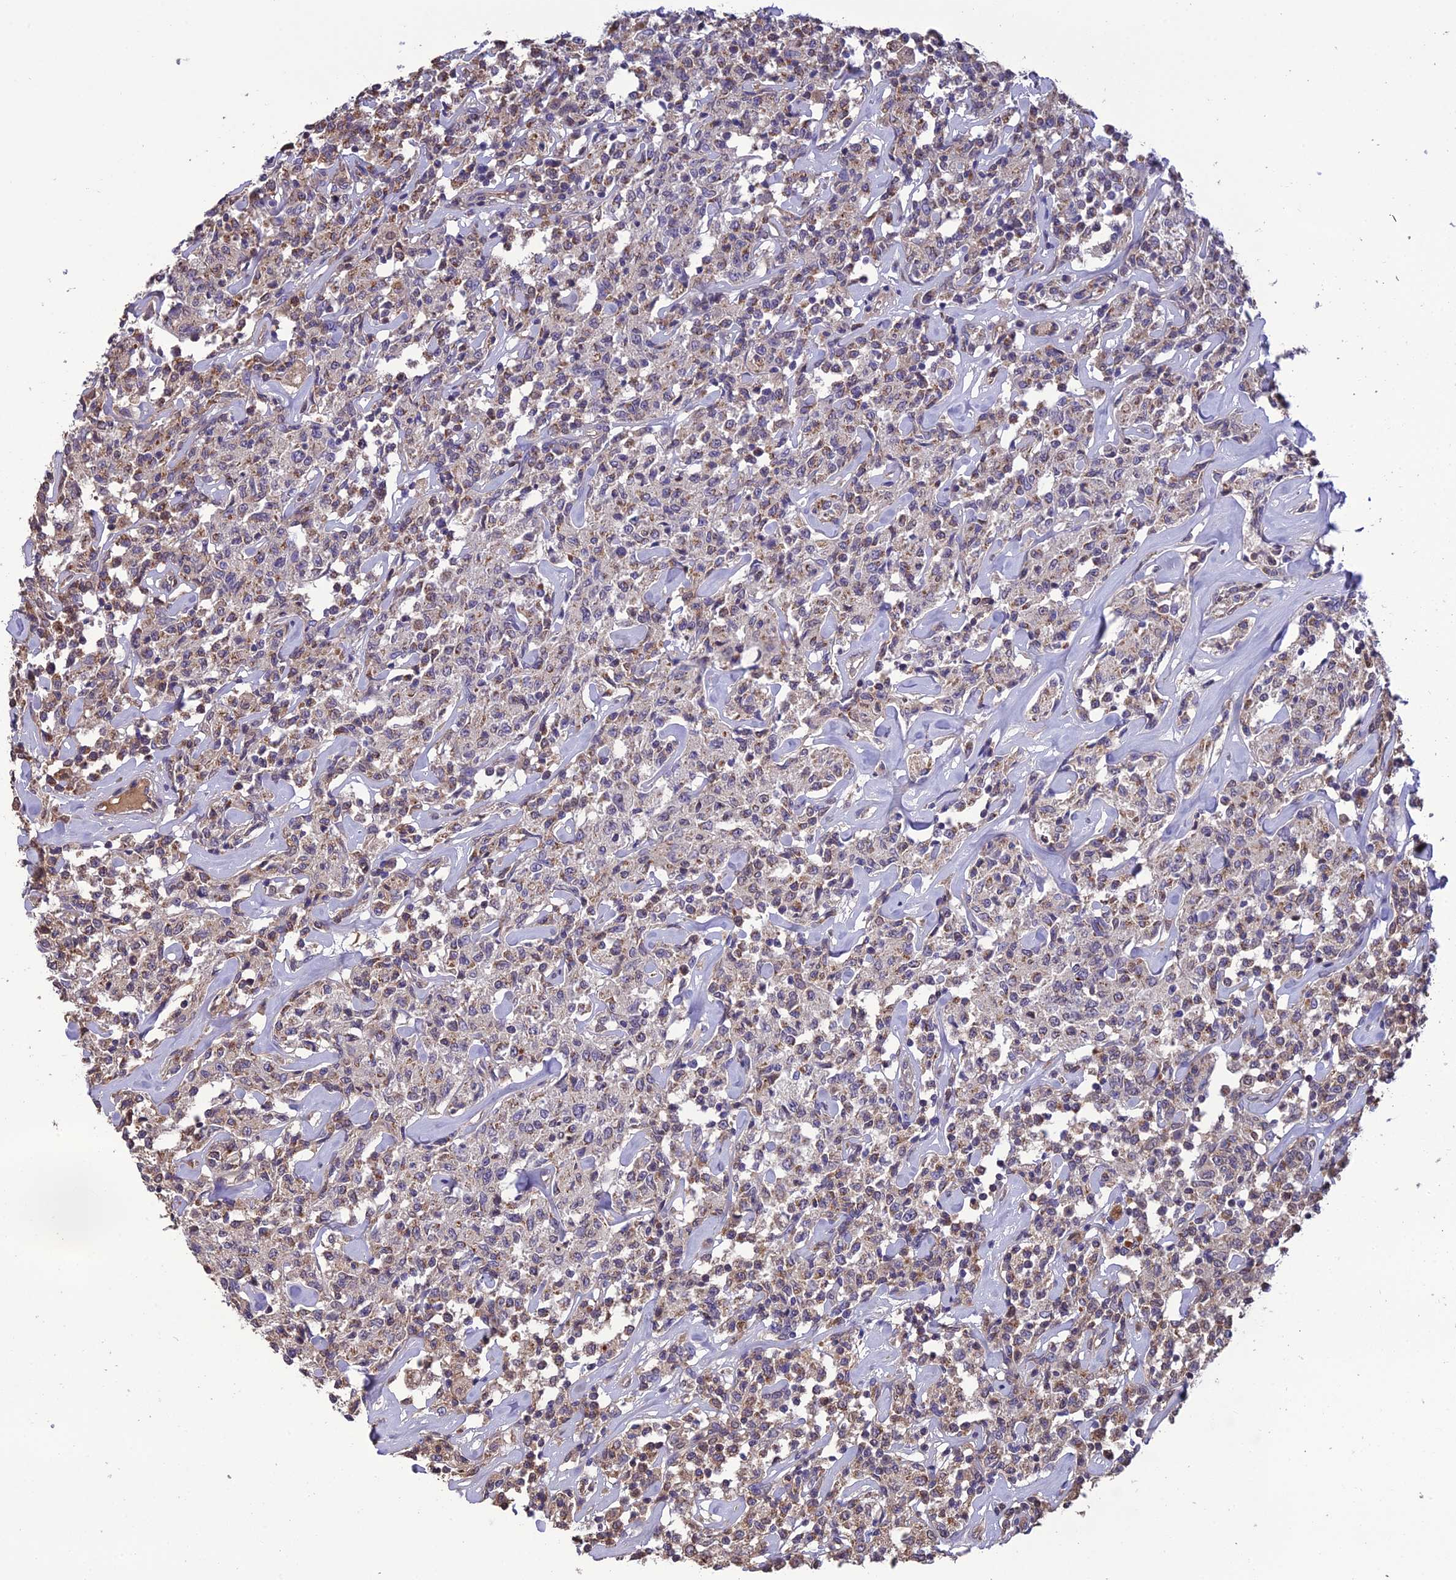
{"staining": {"intensity": "weak", "quantity": "25%-75%", "location": "cytoplasmic/membranous"}, "tissue": "lymphoma", "cell_type": "Tumor cells", "image_type": "cancer", "snomed": [{"axis": "morphology", "description": "Malignant lymphoma, non-Hodgkin's type, Low grade"}, {"axis": "topography", "description": "Small intestine"}], "caption": "A low amount of weak cytoplasmic/membranous positivity is seen in about 25%-75% of tumor cells in malignant lymphoma, non-Hodgkin's type (low-grade) tissue.", "gene": "MIOS", "patient": {"sex": "female", "age": 59}}